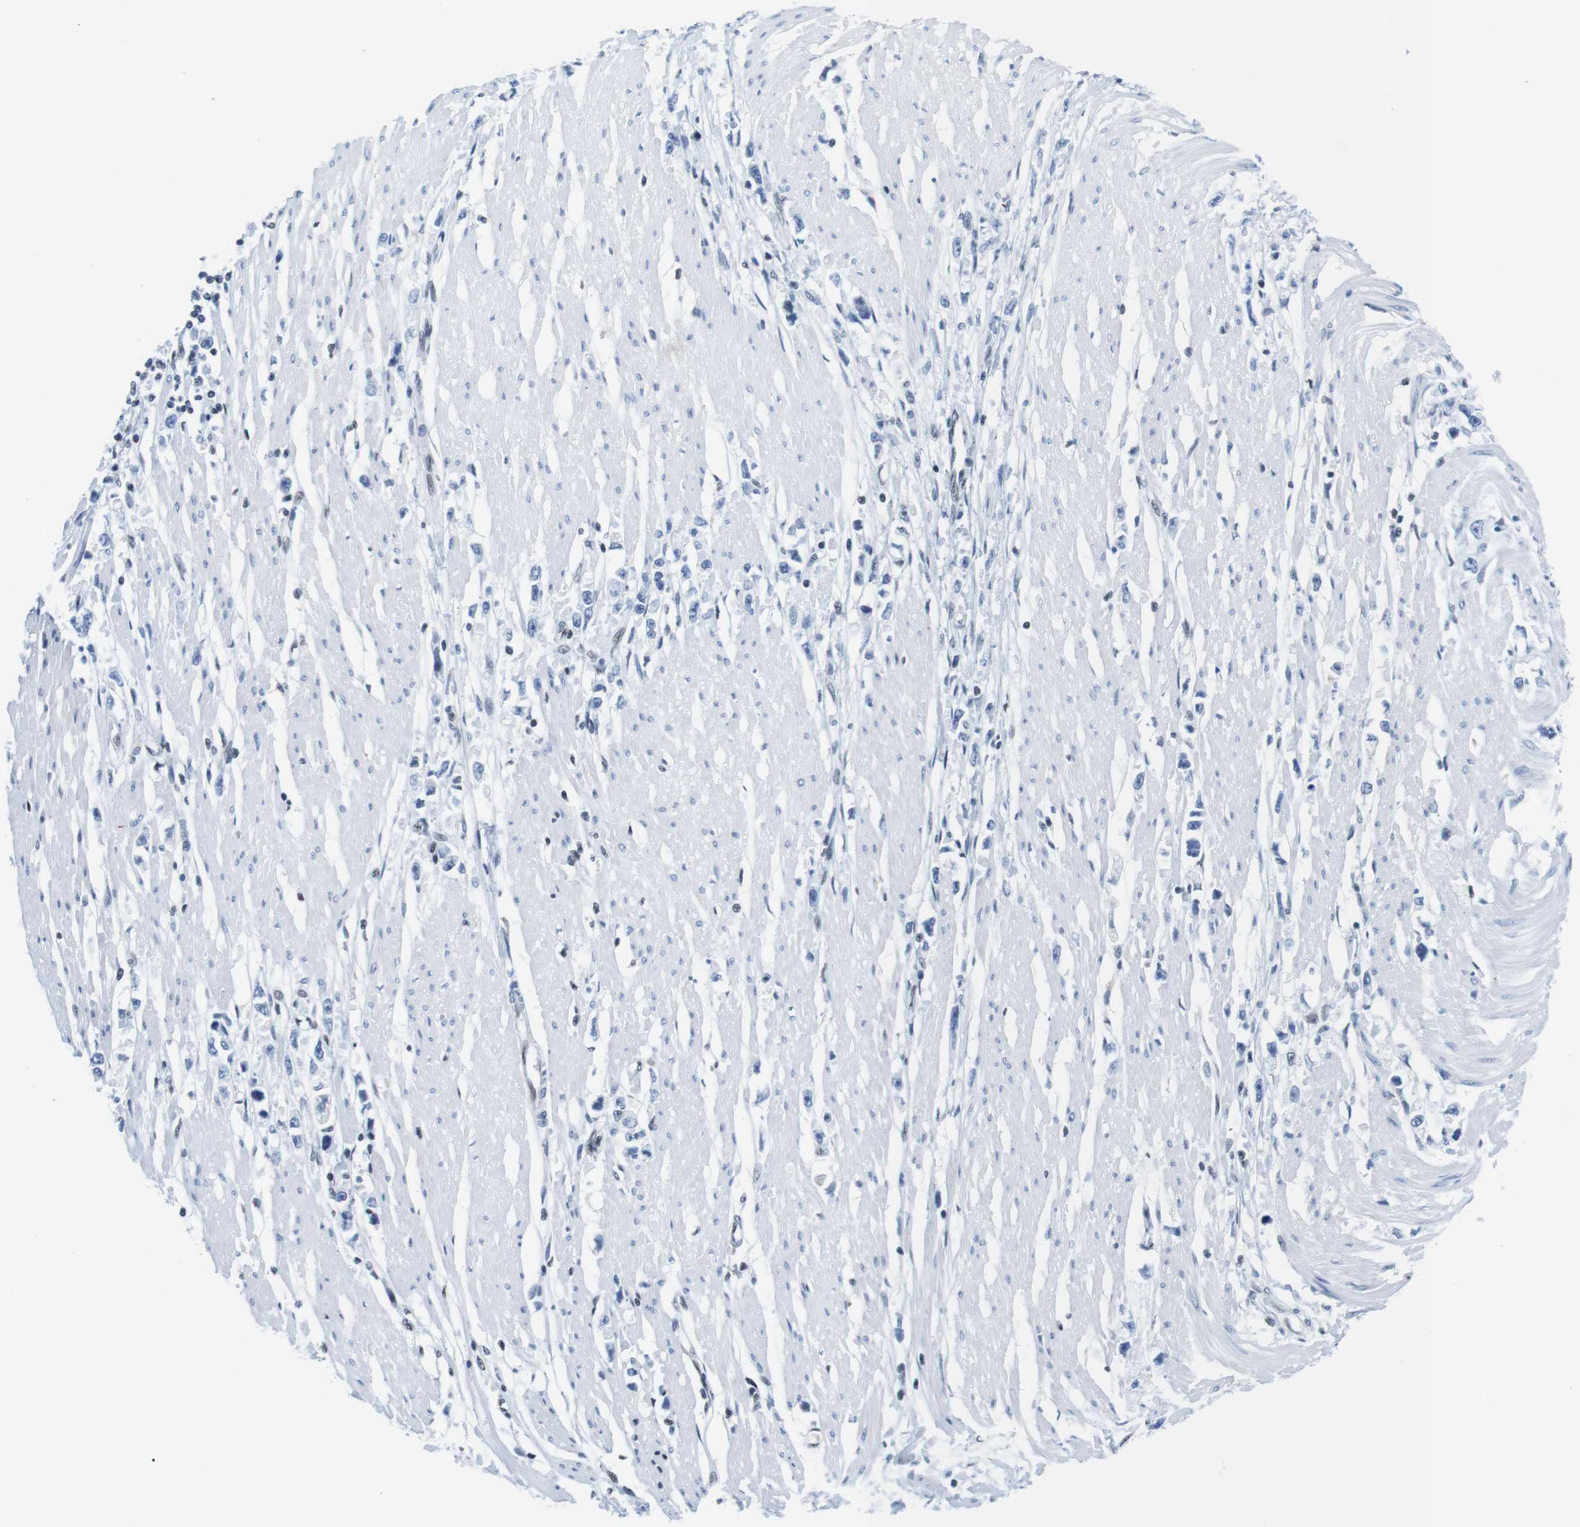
{"staining": {"intensity": "weak", "quantity": "<25%", "location": "nuclear"}, "tissue": "stomach cancer", "cell_type": "Tumor cells", "image_type": "cancer", "snomed": [{"axis": "morphology", "description": "Adenocarcinoma, NOS"}, {"axis": "topography", "description": "Stomach"}], "caption": "A high-resolution micrograph shows IHC staining of stomach adenocarcinoma, which exhibits no significant expression in tumor cells.", "gene": "IFI16", "patient": {"sex": "female", "age": 59}}